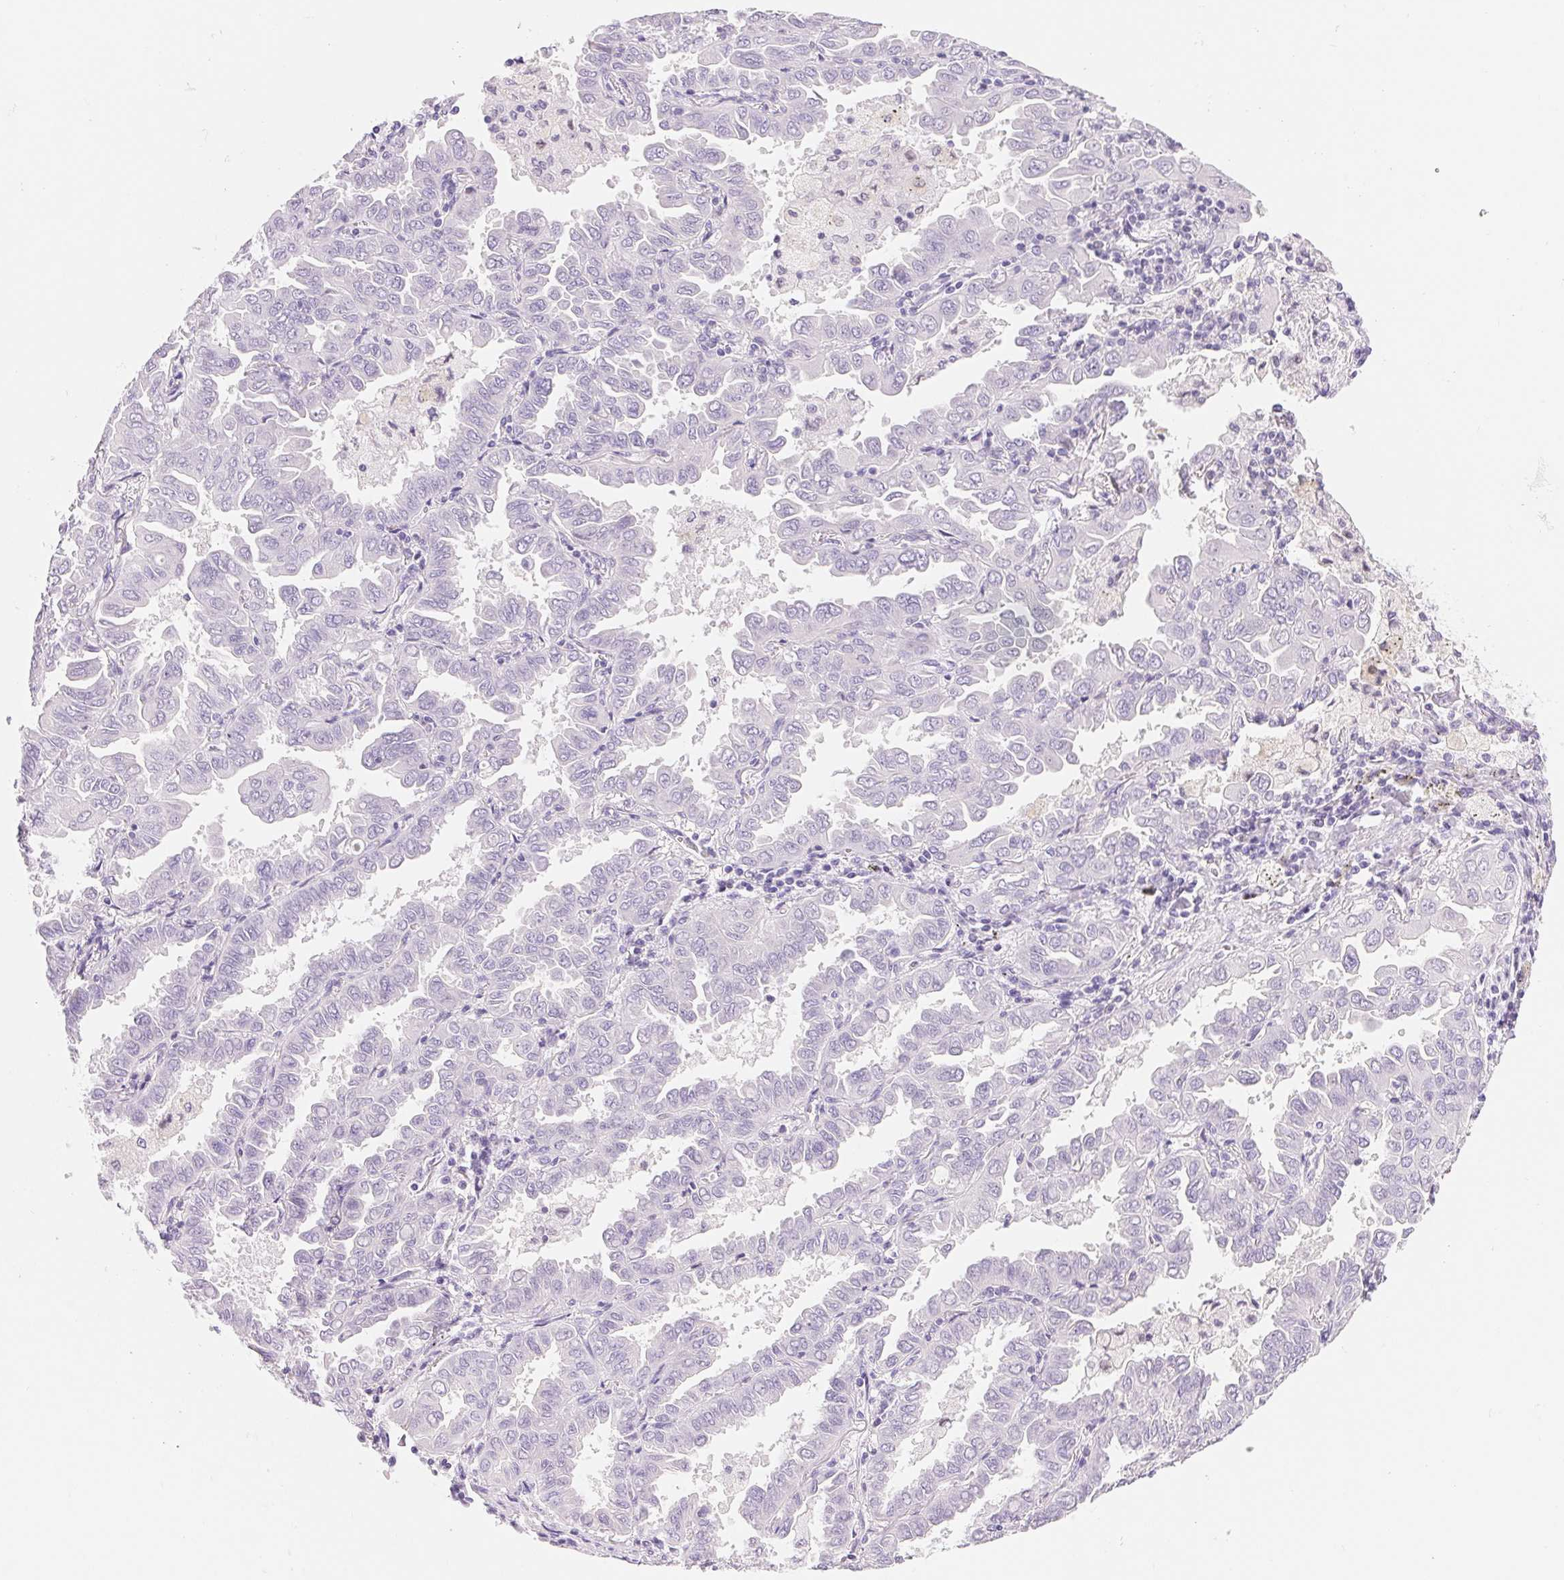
{"staining": {"intensity": "negative", "quantity": "none", "location": "none"}, "tissue": "lung cancer", "cell_type": "Tumor cells", "image_type": "cancer", "snomed": [{"axis": "morphology", "description": "Adenocarcinoma, NOS"}, {"axis": "topography", "description": "Lung"}], "caption": "Immunohistochemistry (IHC) image of human lung adenocarcinoma stained for a protein (brown), which shows no positivity in tumor cells. (DAB (3,3'-diaminobenzidine) IHC, high magnification).", "gene": "ASGR2", "patient": {"sex": "male", "age": 64}}